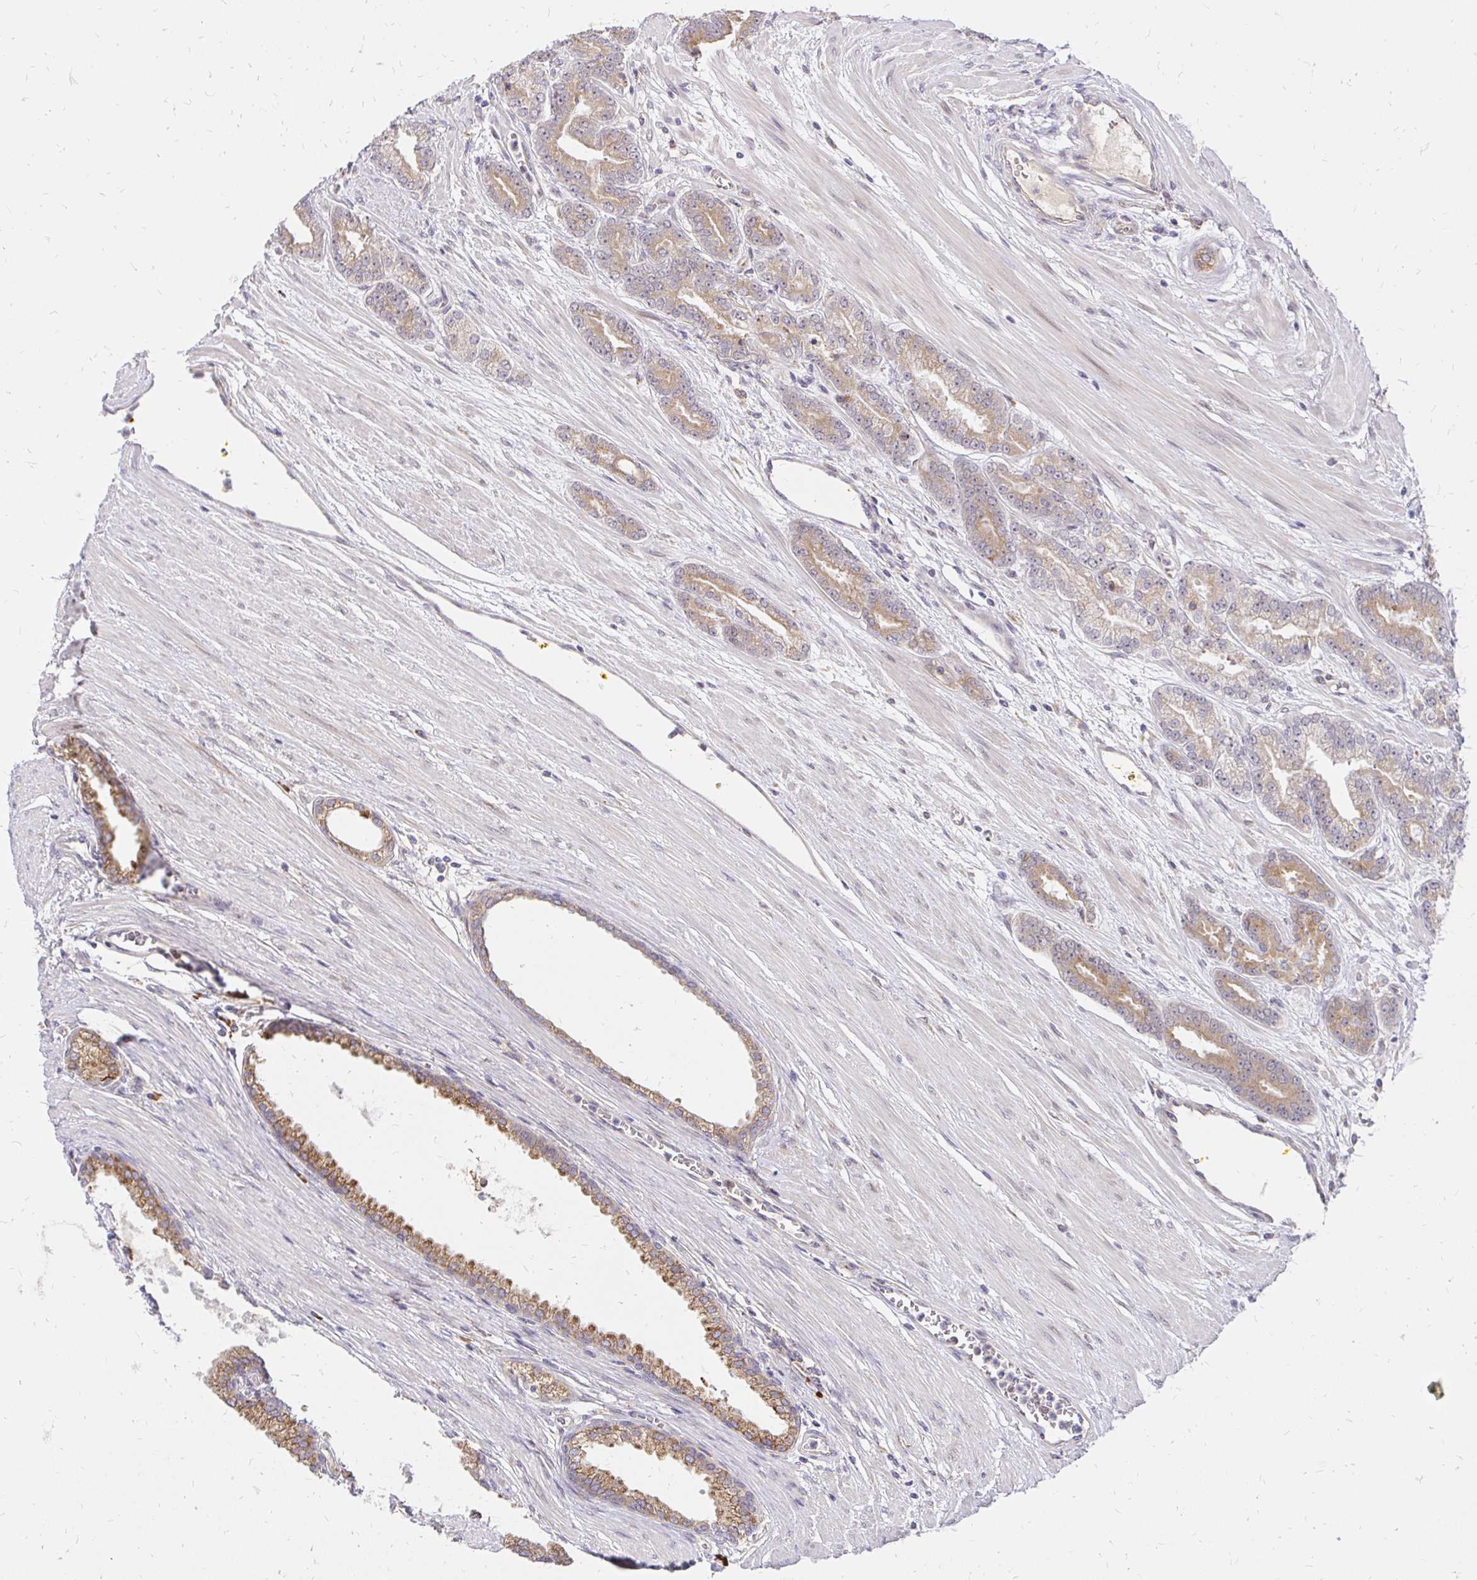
{"staining": {"intensity": "moderate", "quantity": ">75%", "location": "cytoplasmic/membranous"}, "tissue": "prostate cancer", "cell_type": "Tumor cells", "image_type": "cancer", "snomed": [{"axis": "morphology", "description": "Adenocarcinoma, High grade"}, {"axis": "topography", "description": "Prostate"}], "caption": "An image showing moderate cytoplasmic/membranous staining in approximately >75% of tumor cells in prostate adenocarcinoma (high-grade), as visualized by brown immunohistochemical staining.", "gene": "NAALAD2", "patient": {"sex": "male", "age": 60}}